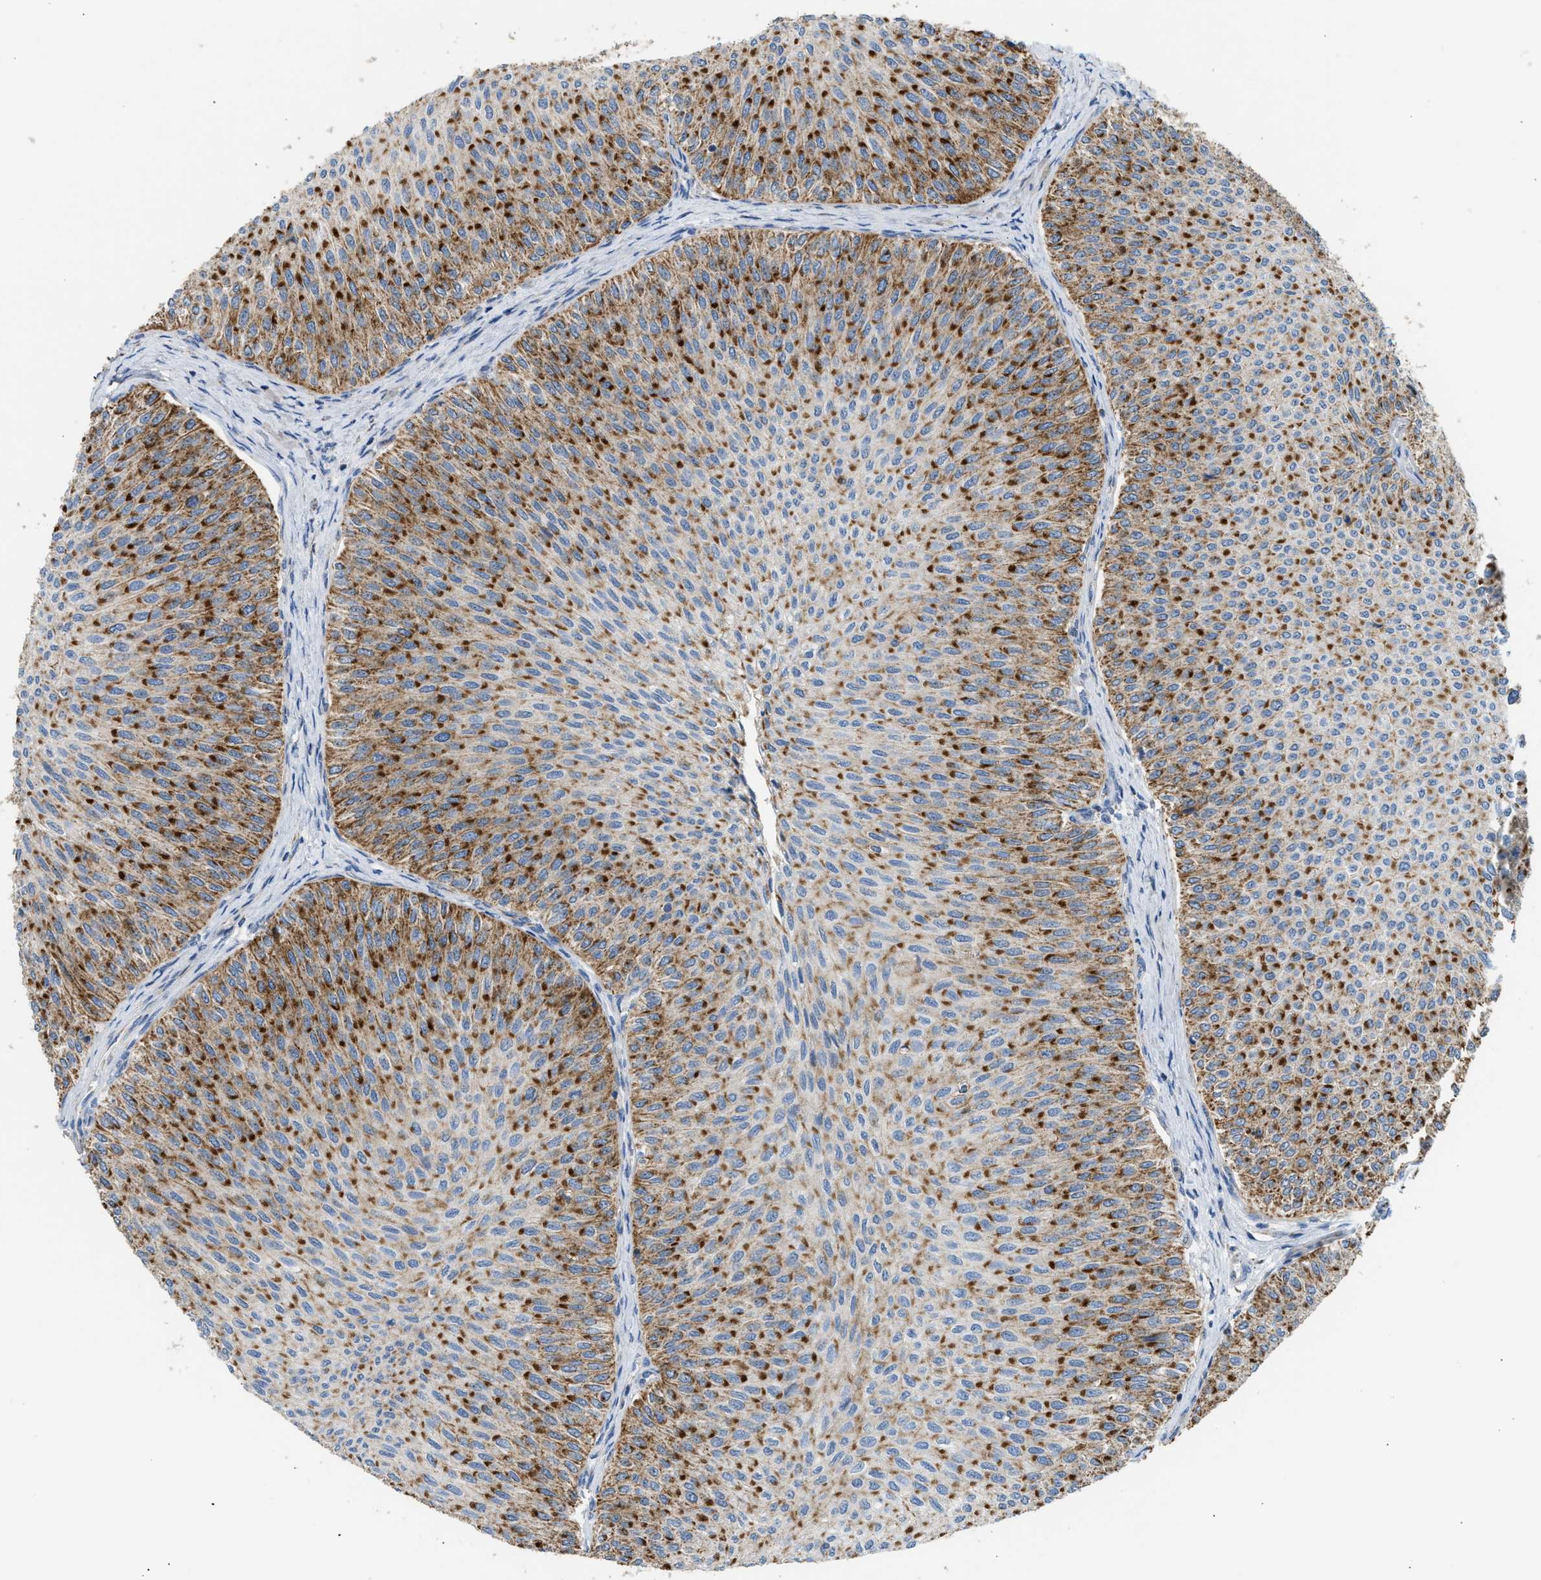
{"staining": {"intensity": "strong", "quantity": "25%-75%", "location": "cytoplasmic/membranous"}, "tissue": "urothelial cancer", "cell_type": "Tumor cells", "image_type": "cancer", "snomed": [{"axis": "morphology", "description": "Urothelial carcinoma, Low grade"}, {"axis": "topography", "description": "Urinary bladder"}], "caption": "Human urothelial cancer stained with a brown dye shows strong cytoplasmic/membranous positive staining in approximately 25%-75% of tumor cells.", "gene": "GOT2", "patient": {"sex": "male", "age": 78}}